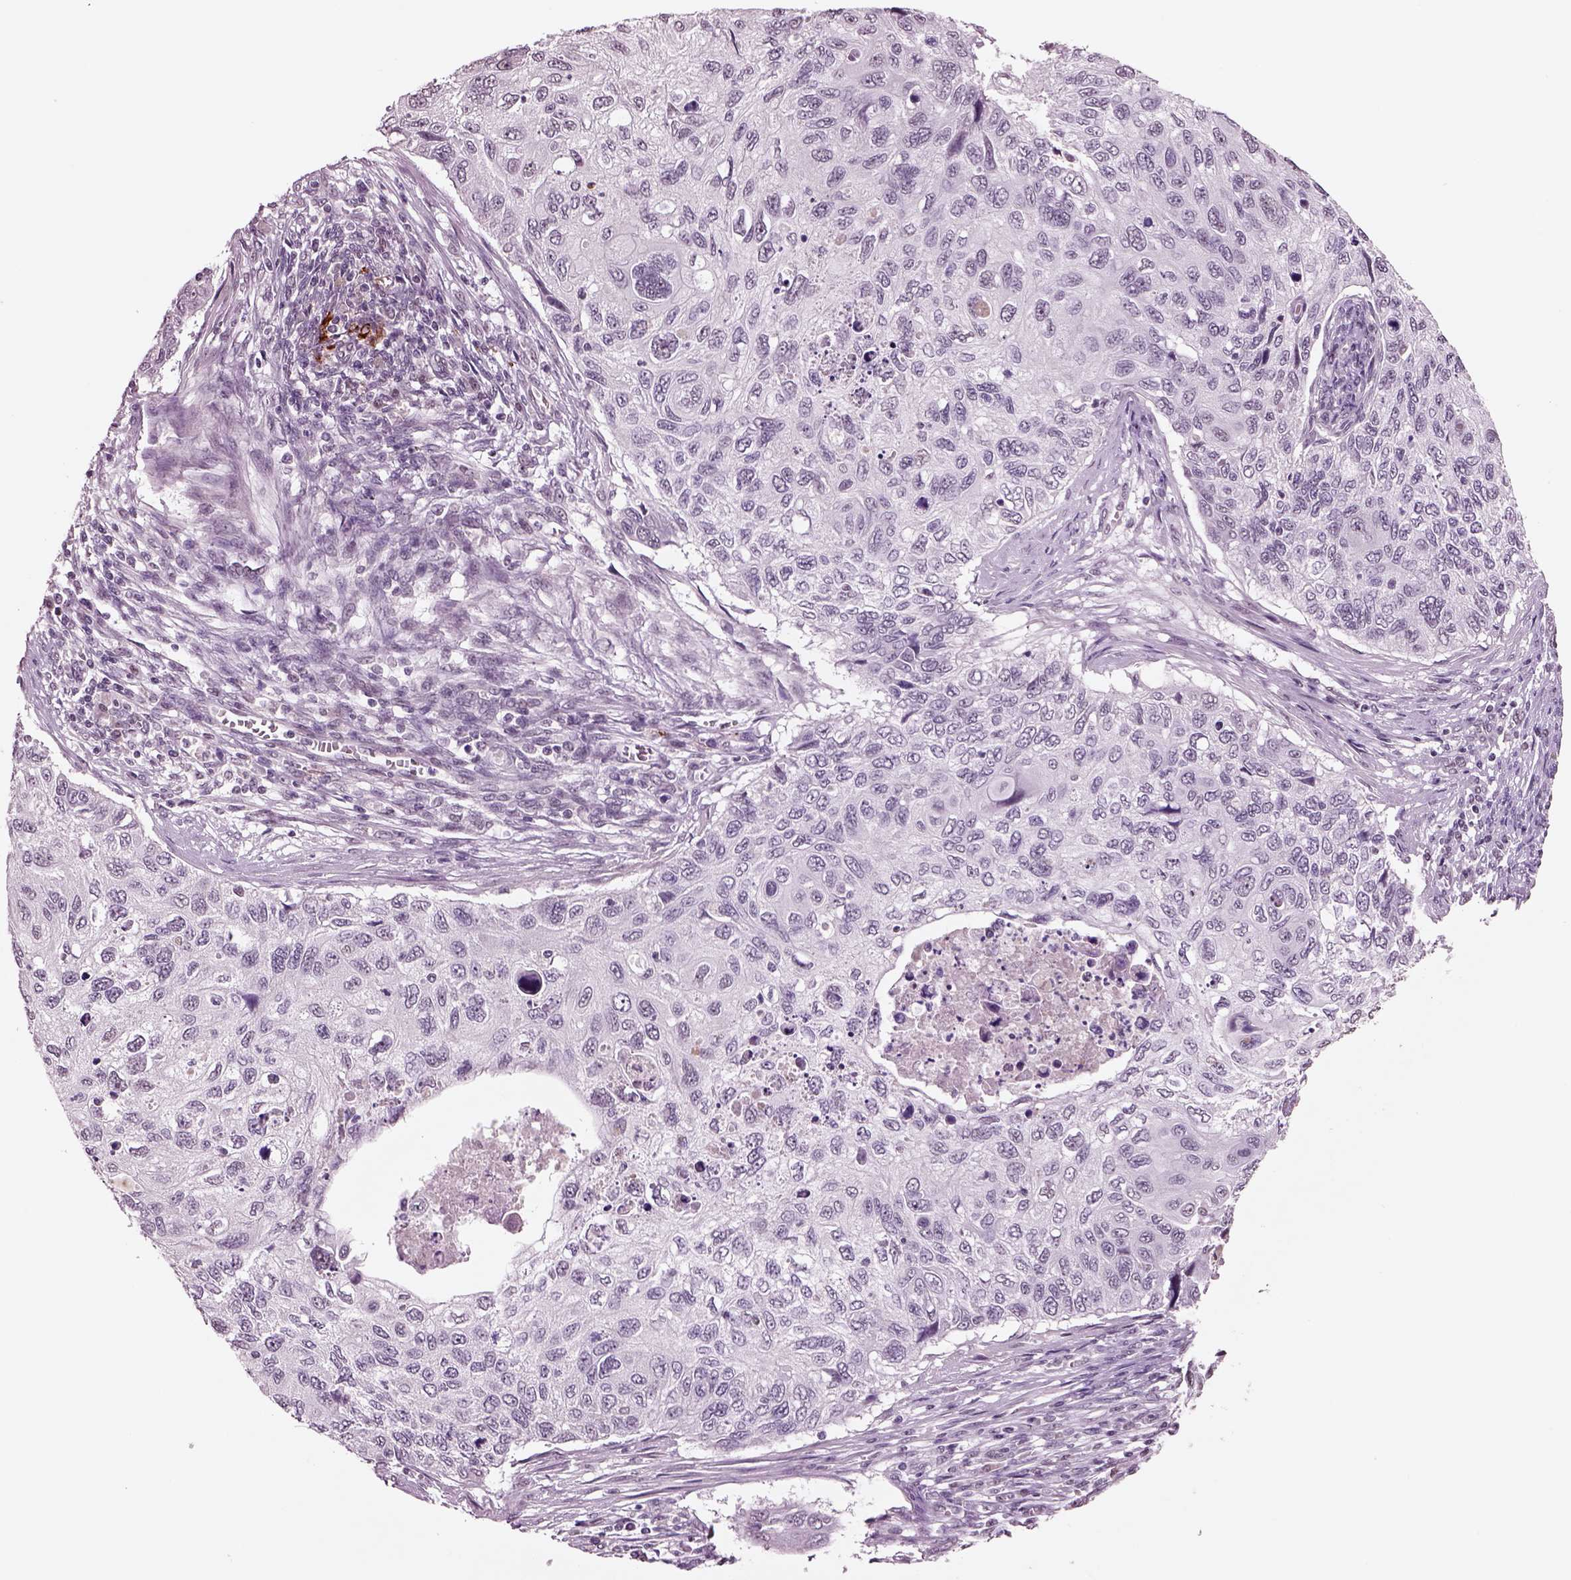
{"staining": {"intensity": "negative", "quantity": "none", "location": "none"}, "tissue": "cervical cancer", "cell_type": "Tumor cells", "image_type": "cancer", "snomed": [{"axis": "morphology", "description": "Squamous cell carcinoma, NOS"}, {"axis": "topography", "description": "Cervix"}], "caption": "Immunohistochemistry (IHC) of human squamous cell carcinoma (cervical) displays no expression in tumor cells.", "gene": "SEPHS1", "patient": {"sex": "female", "age": 70}}